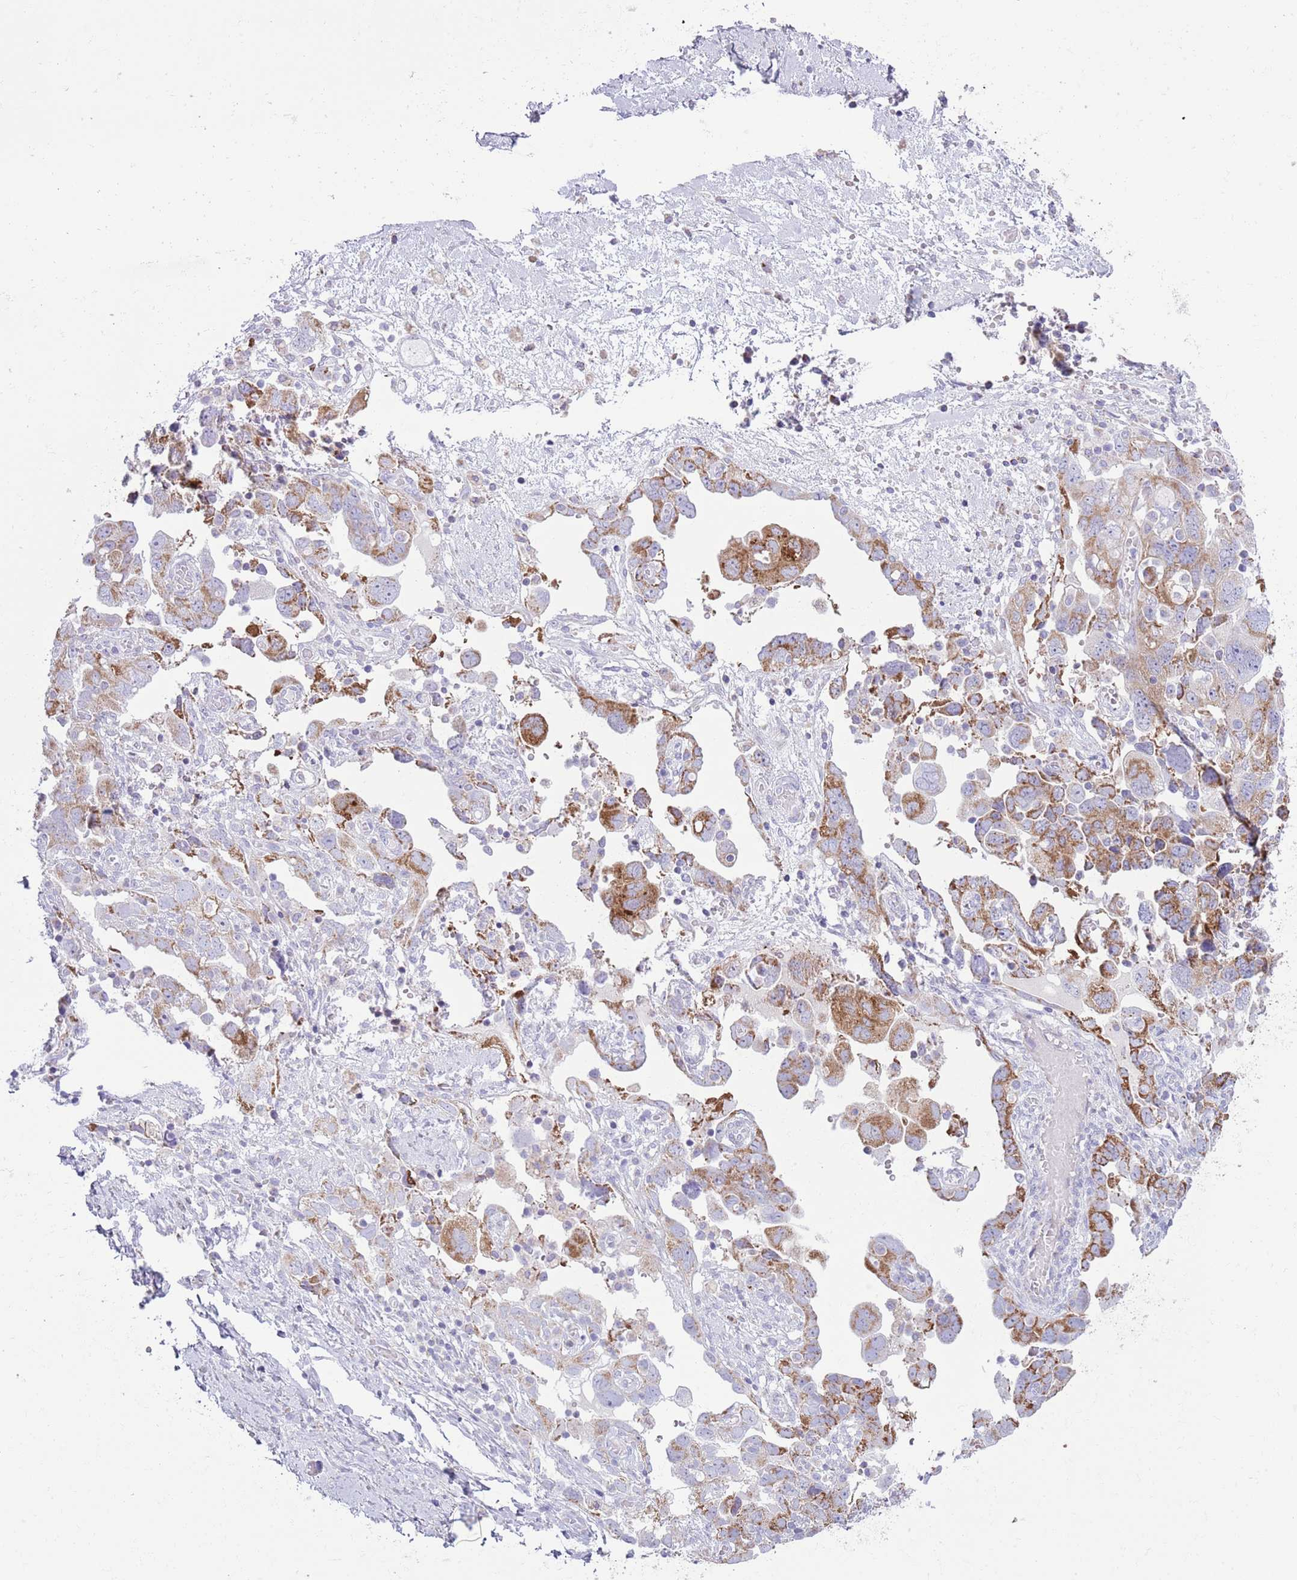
{"staining": {"intensity": "moderate", "quantity": "25%-75%", "location": "cytoplasmic/membranous"}, "tissue": "ovarian cancer", "cell_type": "Tumor cells", "image_type": "cancer", "snomed": [{"axis": "morphology", "description": "Carcinoma, NOS"}, {"axis": "morphology", "description": "Cystadenocarcinoma, serous, NOS"}, {"axis": "topography", "description": "Ovary"}], "caption": "Carcinoma (ovarian) stained with a brown dye demonstrates moderate cytoplasmic/membranous positive staining in about 25%-75% of tumor cells.", "gene": "ATP6V1B1", "patient": {"sex": "female", "age": 69}}